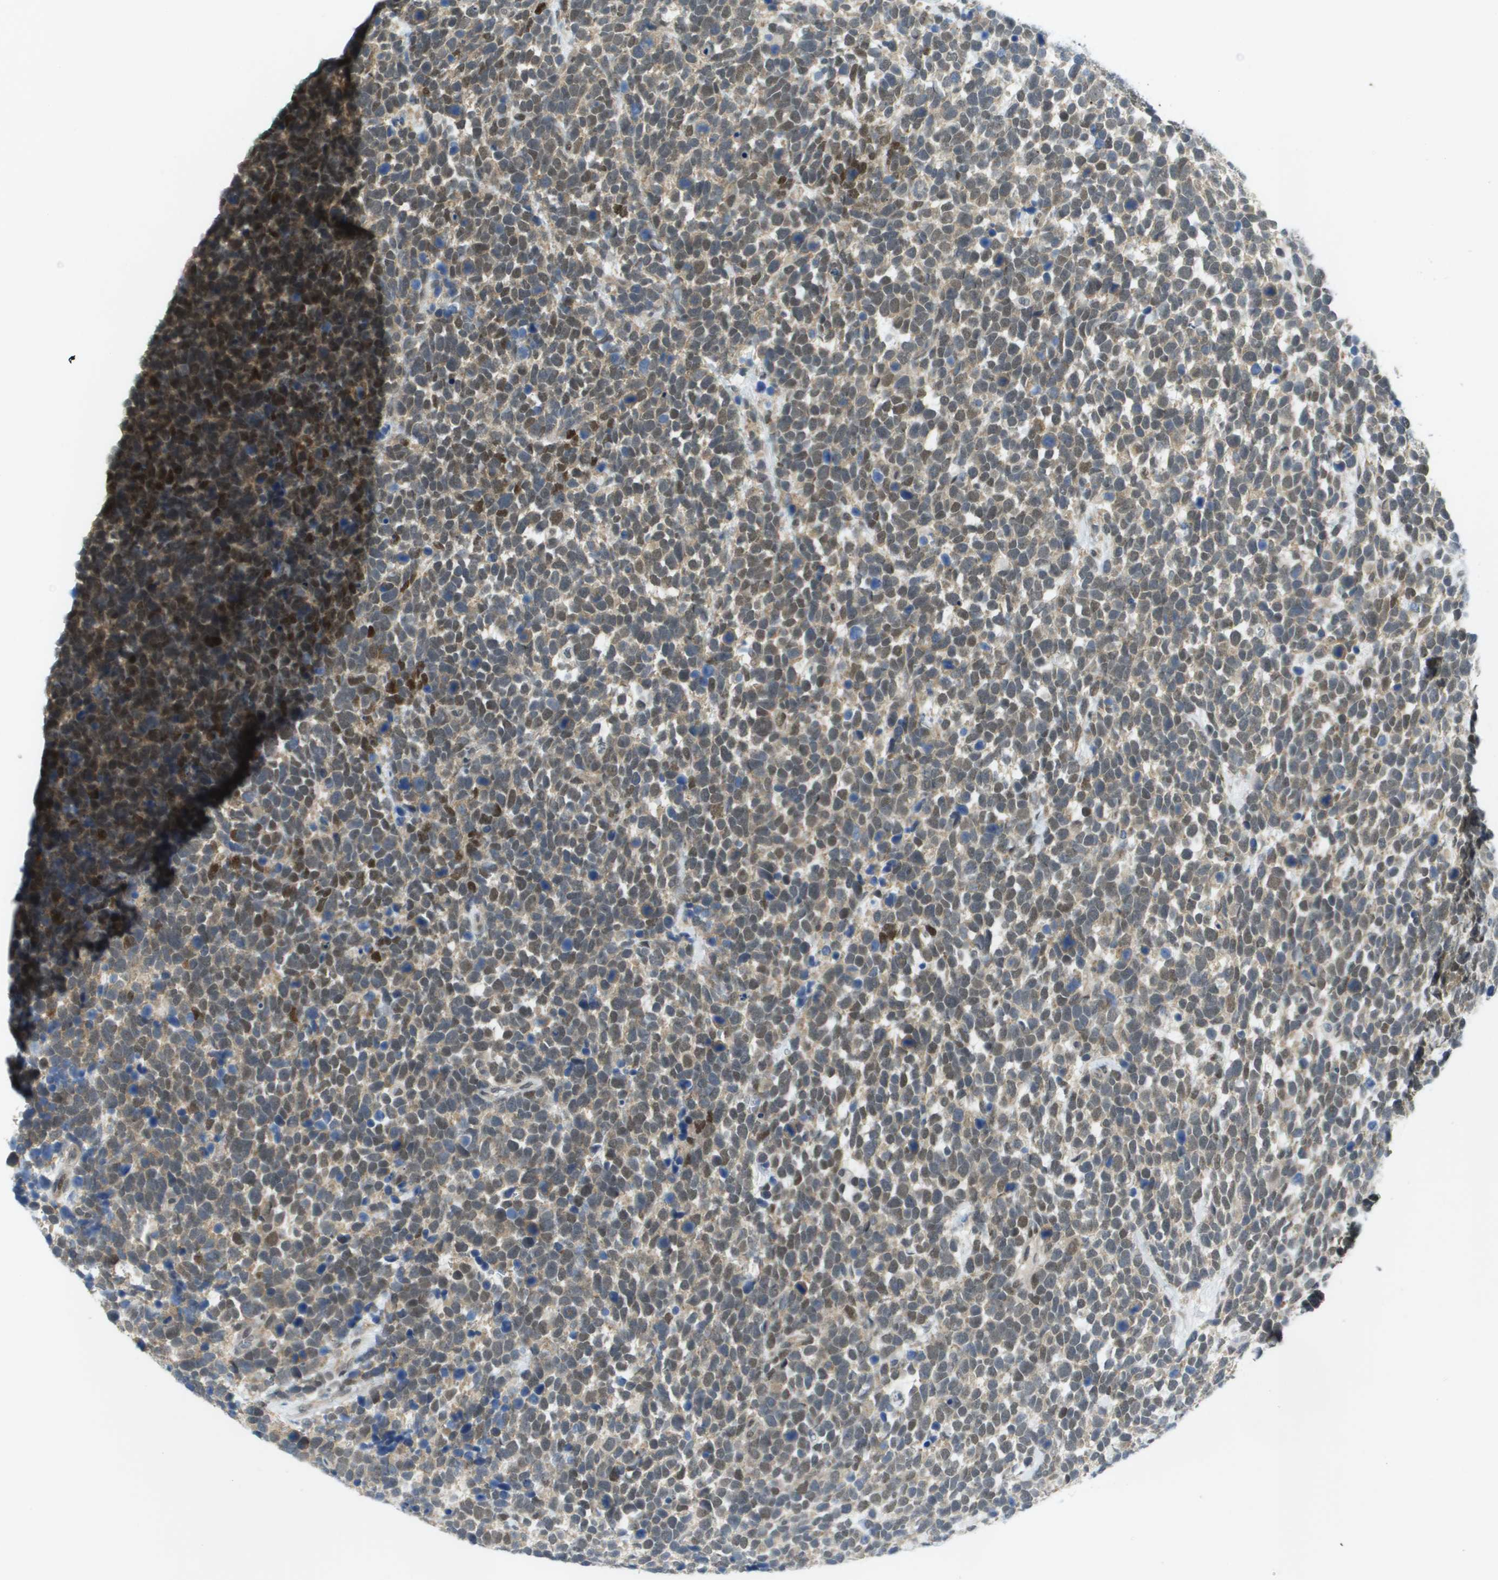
{"staining": {"intensity": "moderate", "quantity": "25%-75%", "location": "nuclear"}, "tissue": "urothelial cancer", "cell_type": "Tumor cells", "image_type": "cancer", "snomed": [{"axis": "morphology", "description": "Urothelial carcinoma, High grade"}, {"axis": "topography", "description": "Urinary bladder"}], "caption": "Urothelial carcinoma (high-grade) stained with DAB (3,3'-diaminobenzidine) immunohistochemistry demonstrates medium levels of moderate nuclear staining in about 25%-75% of tumor cells.", "gene": "ARID1B", "patient": {"sex": "female", "age": 82}}